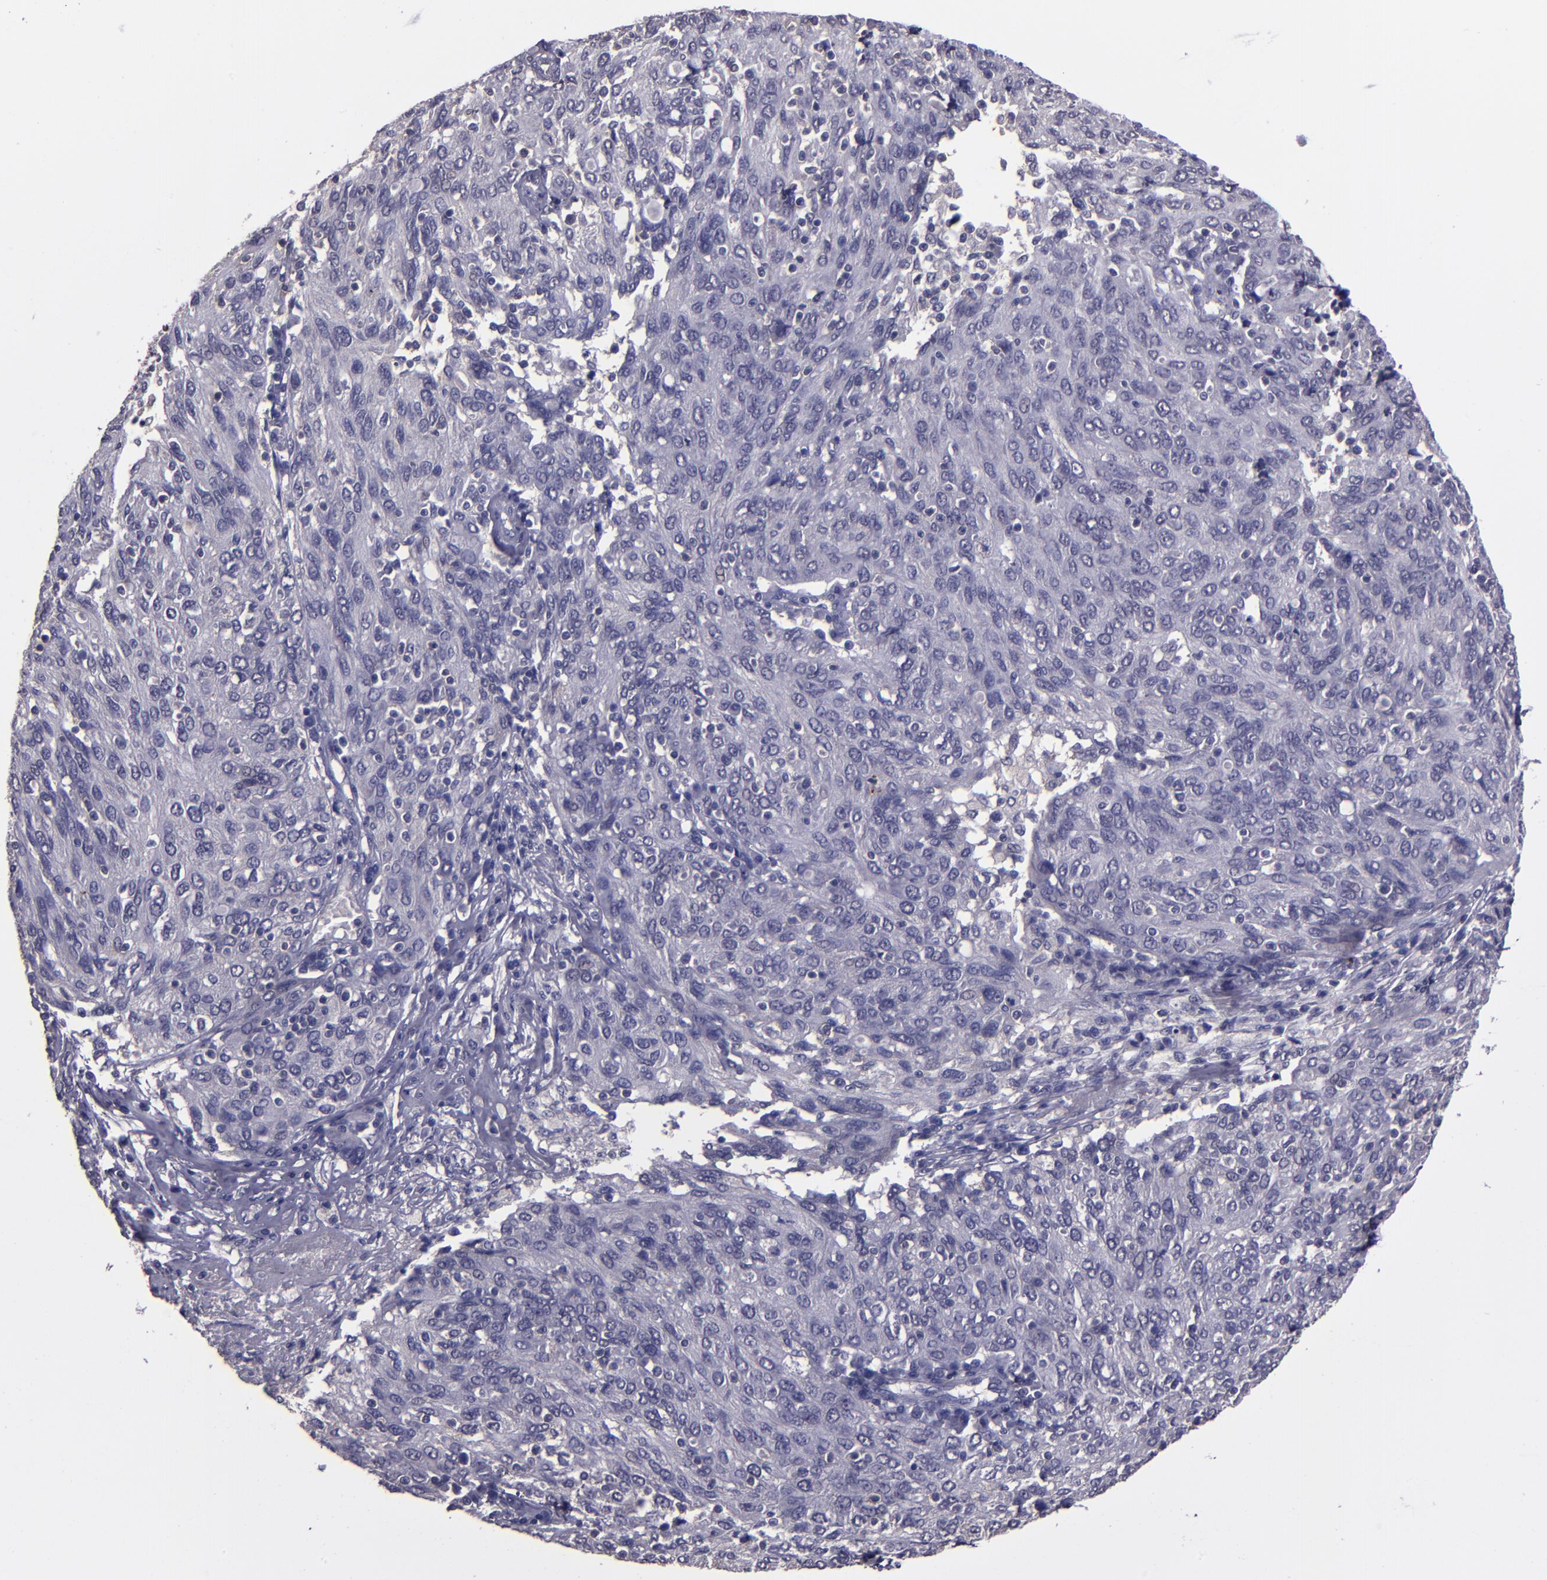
{"staining": {"intensity": "negative", "quantity": "none", "location": "none"}, "tissue": "ovarian cancer", "cell_type": "Tumor cells", "image_type": "cancer", "snomed": [{"axis": "morphology", "description": "Carcinoma, endometroid"}, {"axis": "topography", "description": "Ovary"}], "caption": "This is a photomicrograph of immunohistochemistry staining of ovarian endometroid carcinoma, which shows no expression in tumor cells.", "gene": "CEBPE", "patient": {"sex": "female", "age": 50}}